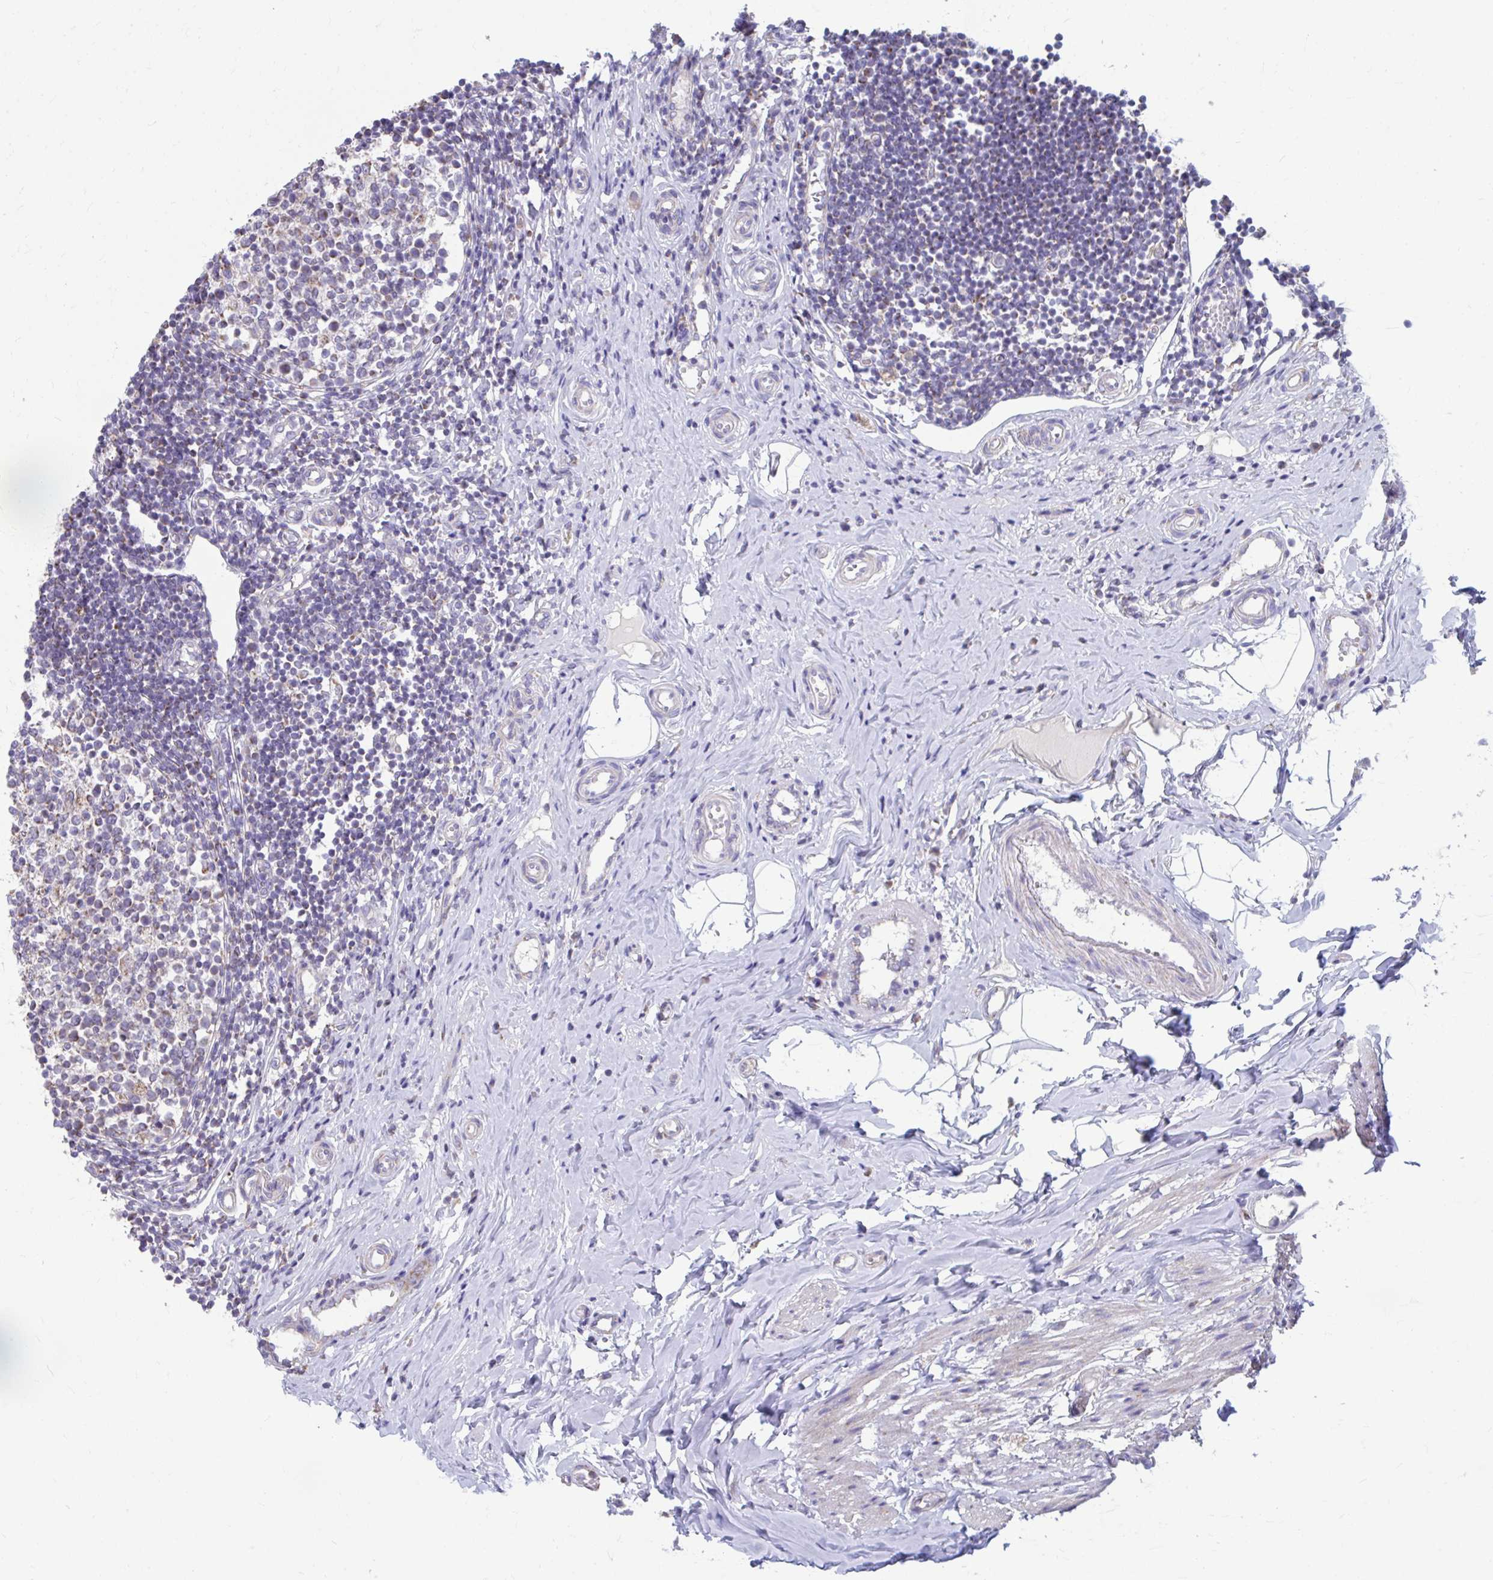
{"staining": {"intensity": "moderate", "quantity": ">75%", "location": "cytoplasmic/membranous"}, "tissue": "appendix", "cell_type": "Glandular cells", "image_type": "normal", "snomed": [{"axis": "morphology", "description": "Normal tissue, NOS"}, {"axis": "topography", "description": "Appendix"}], "caption": "DAB (3,3'-diaminobenzidine) immunohistochemical staining of normal human appendix demonstrates moderate cytoplasmic/membranous protein positivity in approximately >75% of glandular cells. (DAB IHC, brown staining for protein, blue staining for nuclei).", "gene": "LINGO4", "patient": {"sex": "female", "age": 17}}